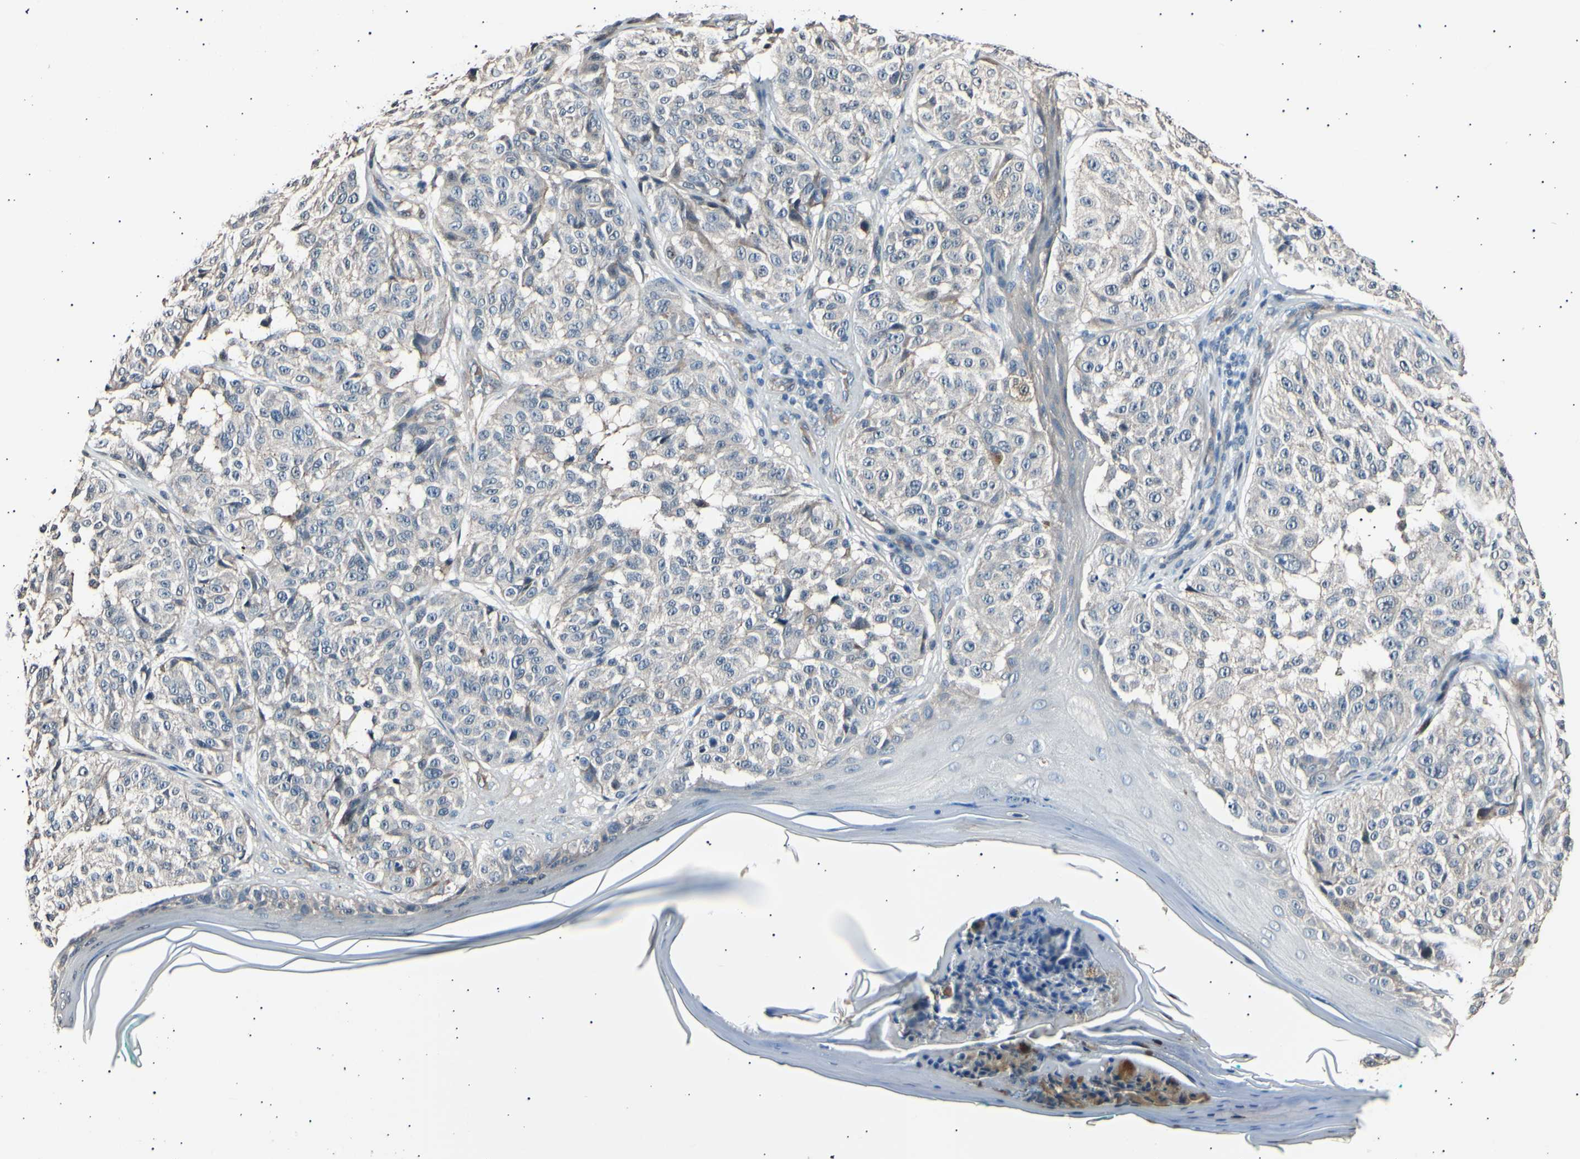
{"staining": {"intensity": "weak", "quantity": "<25%", "location": "cytoplasmic/membranous"}, "tissue": "melanoma", "cell_type": "Tumor cells", "image_type": "cancer", "snomed": [{"axis": "morphology", "description": "Malignant melanoma, NOS"}, {"axis": "topography", "description": "Skin"}], "caption": "An IHC photomicrograph of malignant melanoma is shown. There is no staining in tumor cells of malignant melanoma.", "gene": "AK1", "patient": {"sex": "female", "age": 46}}